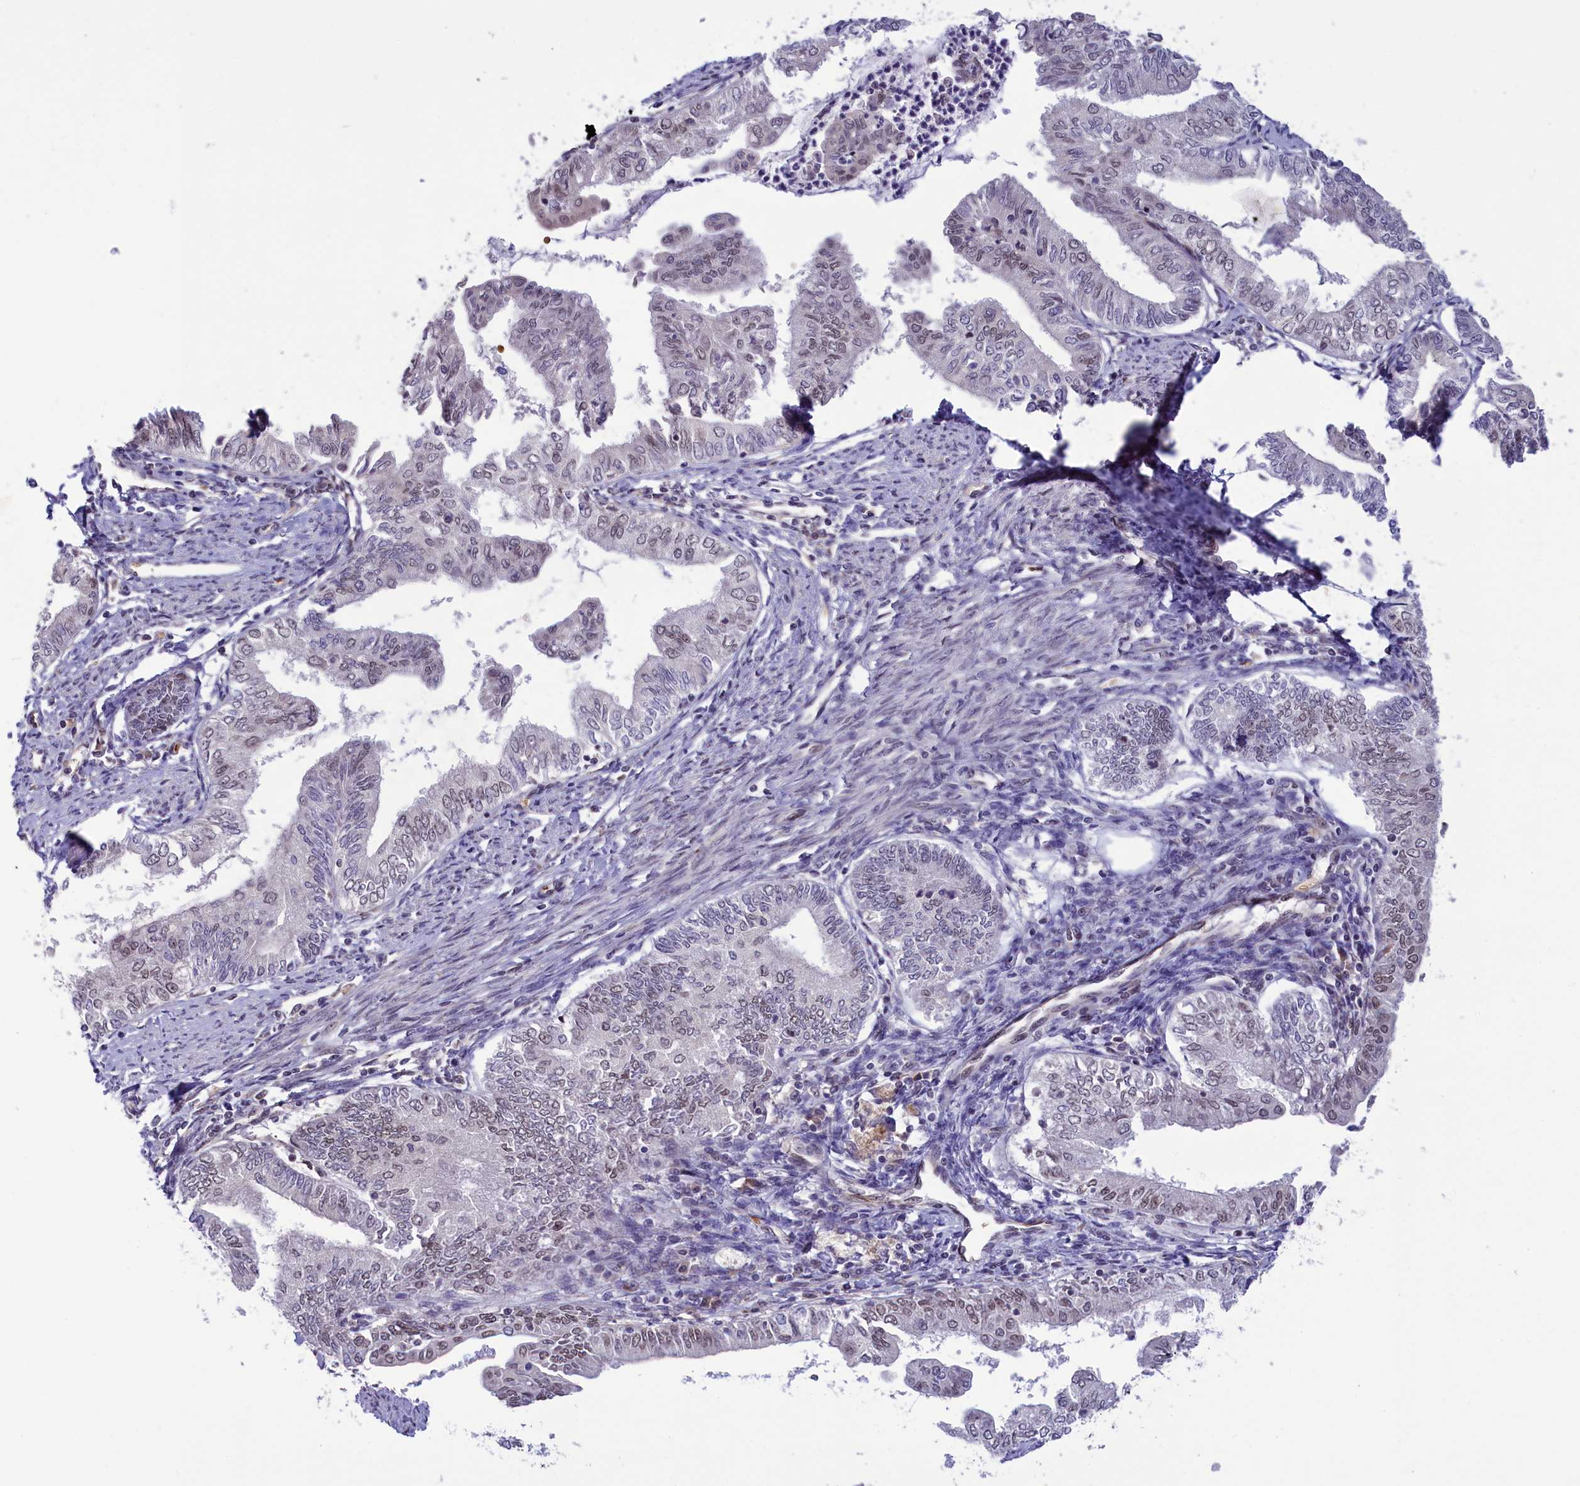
{"staining": {"intensity": "weak", "quantity": "25%-75%", "location": "nuclear"}, "tissue": "endometrial cancer", "cell_type": "Tumor cells", "image_type": "cancer", "snomed": [{"axis": "morphology", "description": "Adenocarcinoma, NOS"}, {"axis": "topography", "description": "Endometrium"}], "caption": "Immunohistochemical staining of adenocarcinoma (endometrial) reveals low levels of weak nuclear protein positivity in about 25%-75% of tumor cells.", "gene": "MPHOSPH8", "patient": {"sex": "female", "age": 66}}